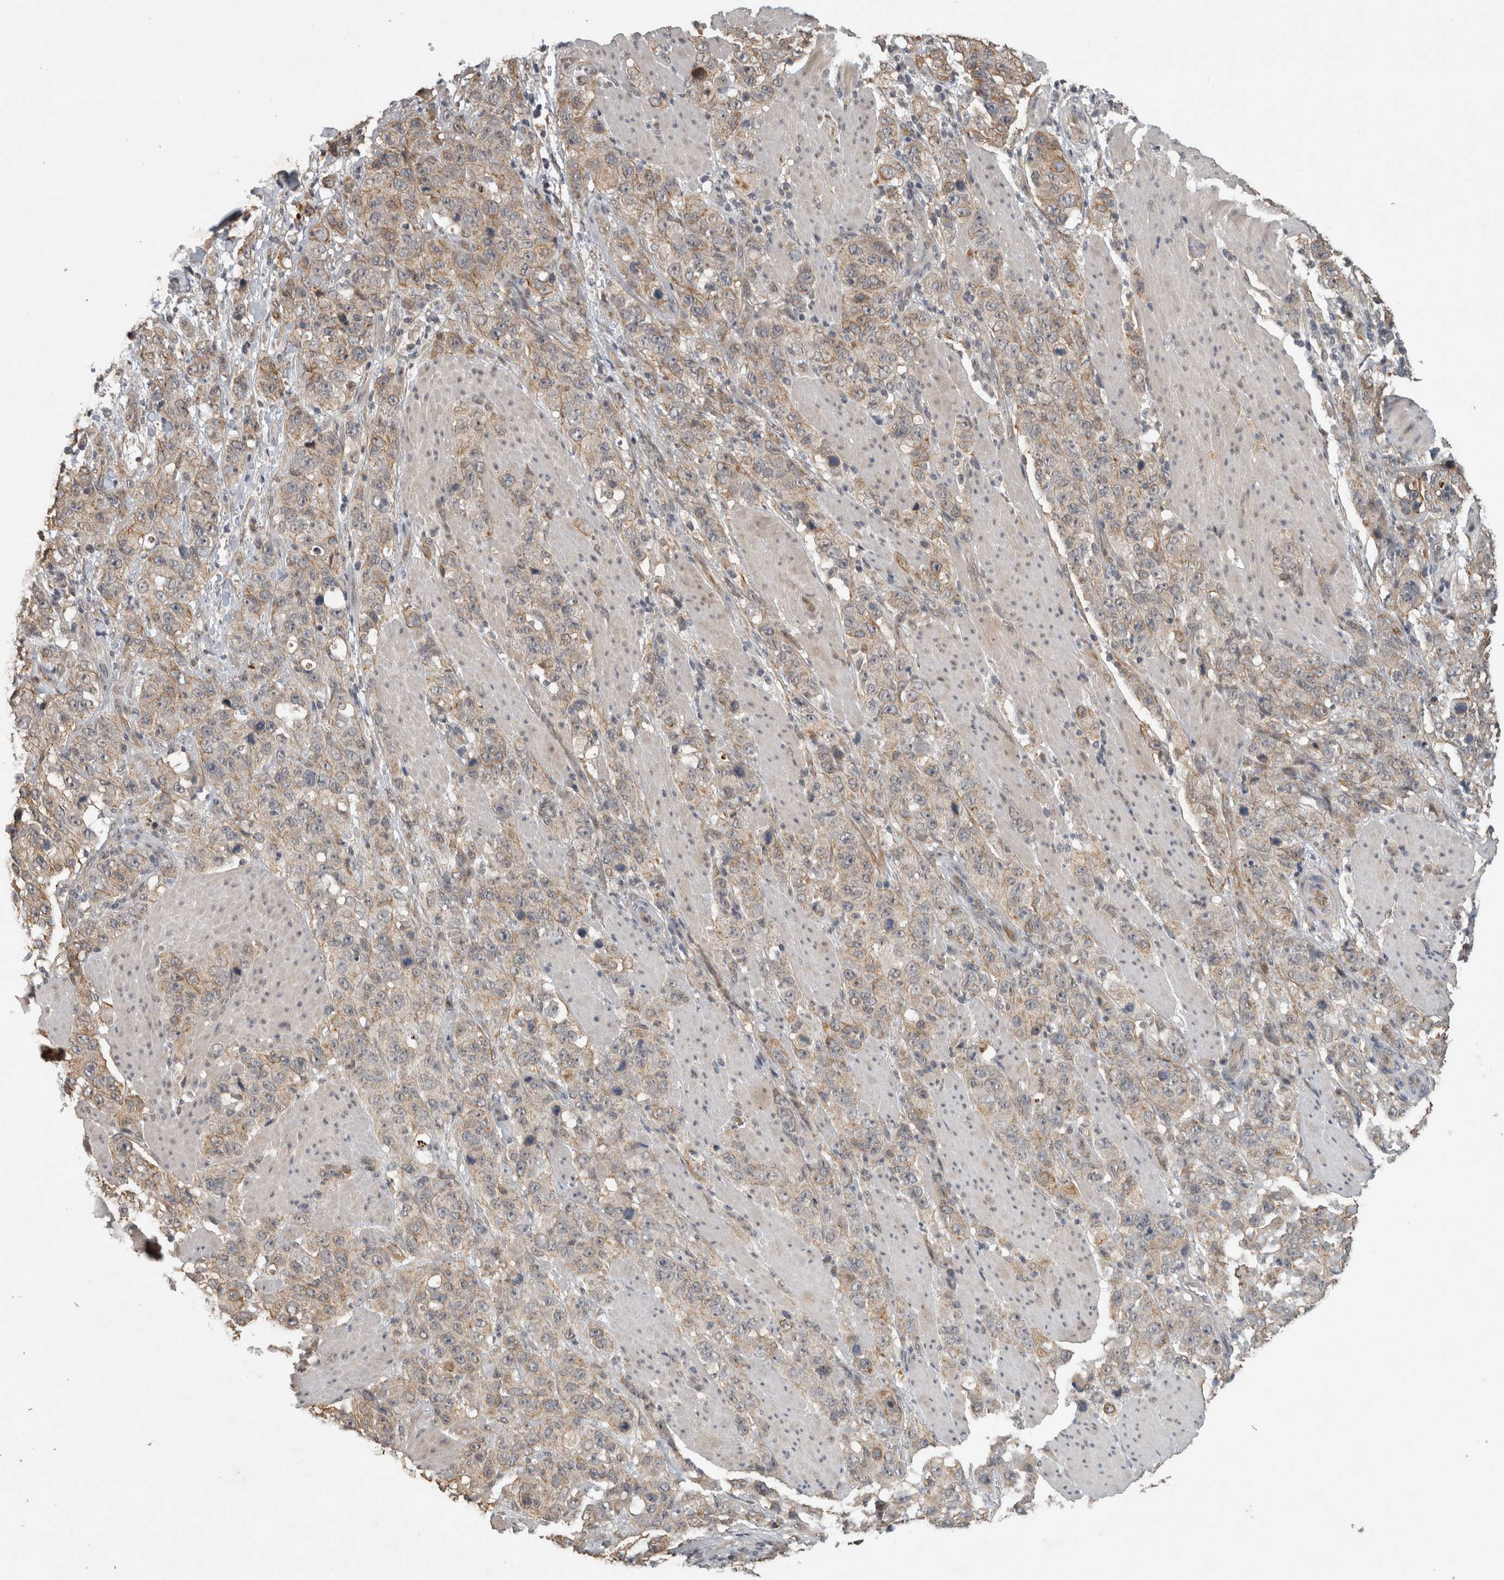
{"staining": {"intensity": "weak", "quantity": "25%-75%", "location": "cytoplasmic/membranous"}, "tissue": "stomach cancer", "cell_type": "Tumor cells", "image_type": "cancer", "snomed": [{"axis": "morphology", "description": "Adenocarcinoma, NOS"}, {"axis": "topography", "description": "Stomach"}], "caption": "Stomach adenocarcinoma tissue displays weak cytoplasmic/membranous positivity in about 25%-75% of tumor cells, visualized by immunohistochemistry.", "gene": "RHPN1", "patient": {"sex": "male", "age": 48}}